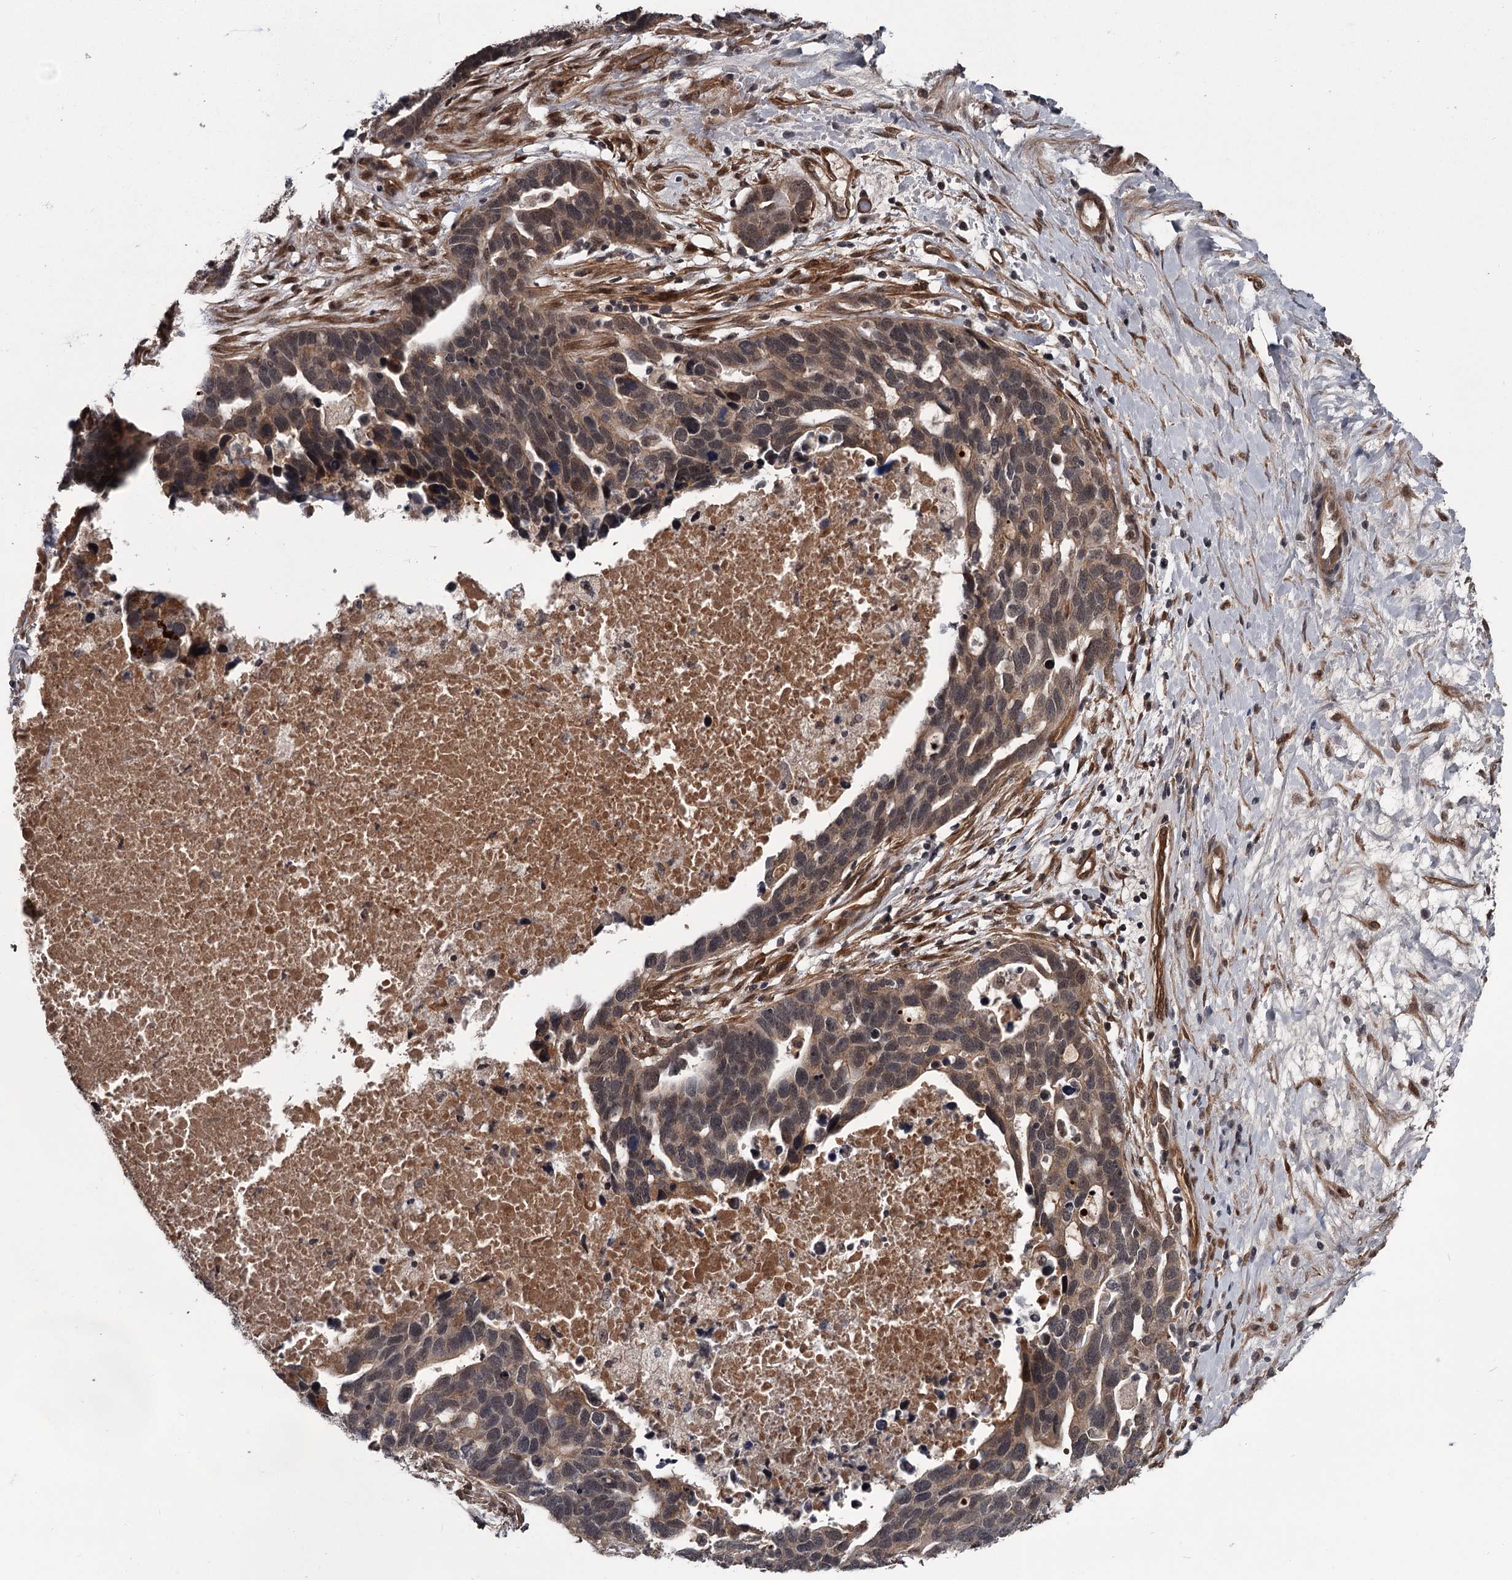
{"staining": {"intensity": "moderate", "quantity": ">75%", "location": "cytoplasmic/membranous,nuclear"}, "tissue": "ovarian cancer", "cell_type": "Tumor cells", "image_type": "cancer", "snomed": [{"axis": "morphology", "description": "Cystadenocarcinoma, serous, NOS"}, {"axis": "topography", "description": "Ovary"}], "caption": "The image demonstrates staining of ovarian cancer (serous cystadenocarcinoma), revealing moderate cytoplasmic/membranous and nuclear protein positivity (brown color) within tumor cells. The staining is performed using DAB brown chromogen to label protein expression. The nuclei are counter-stained blue using hematoxylin.", "gene": "CDC42EP2", "patient": {"sex": "female", "age": 54}}